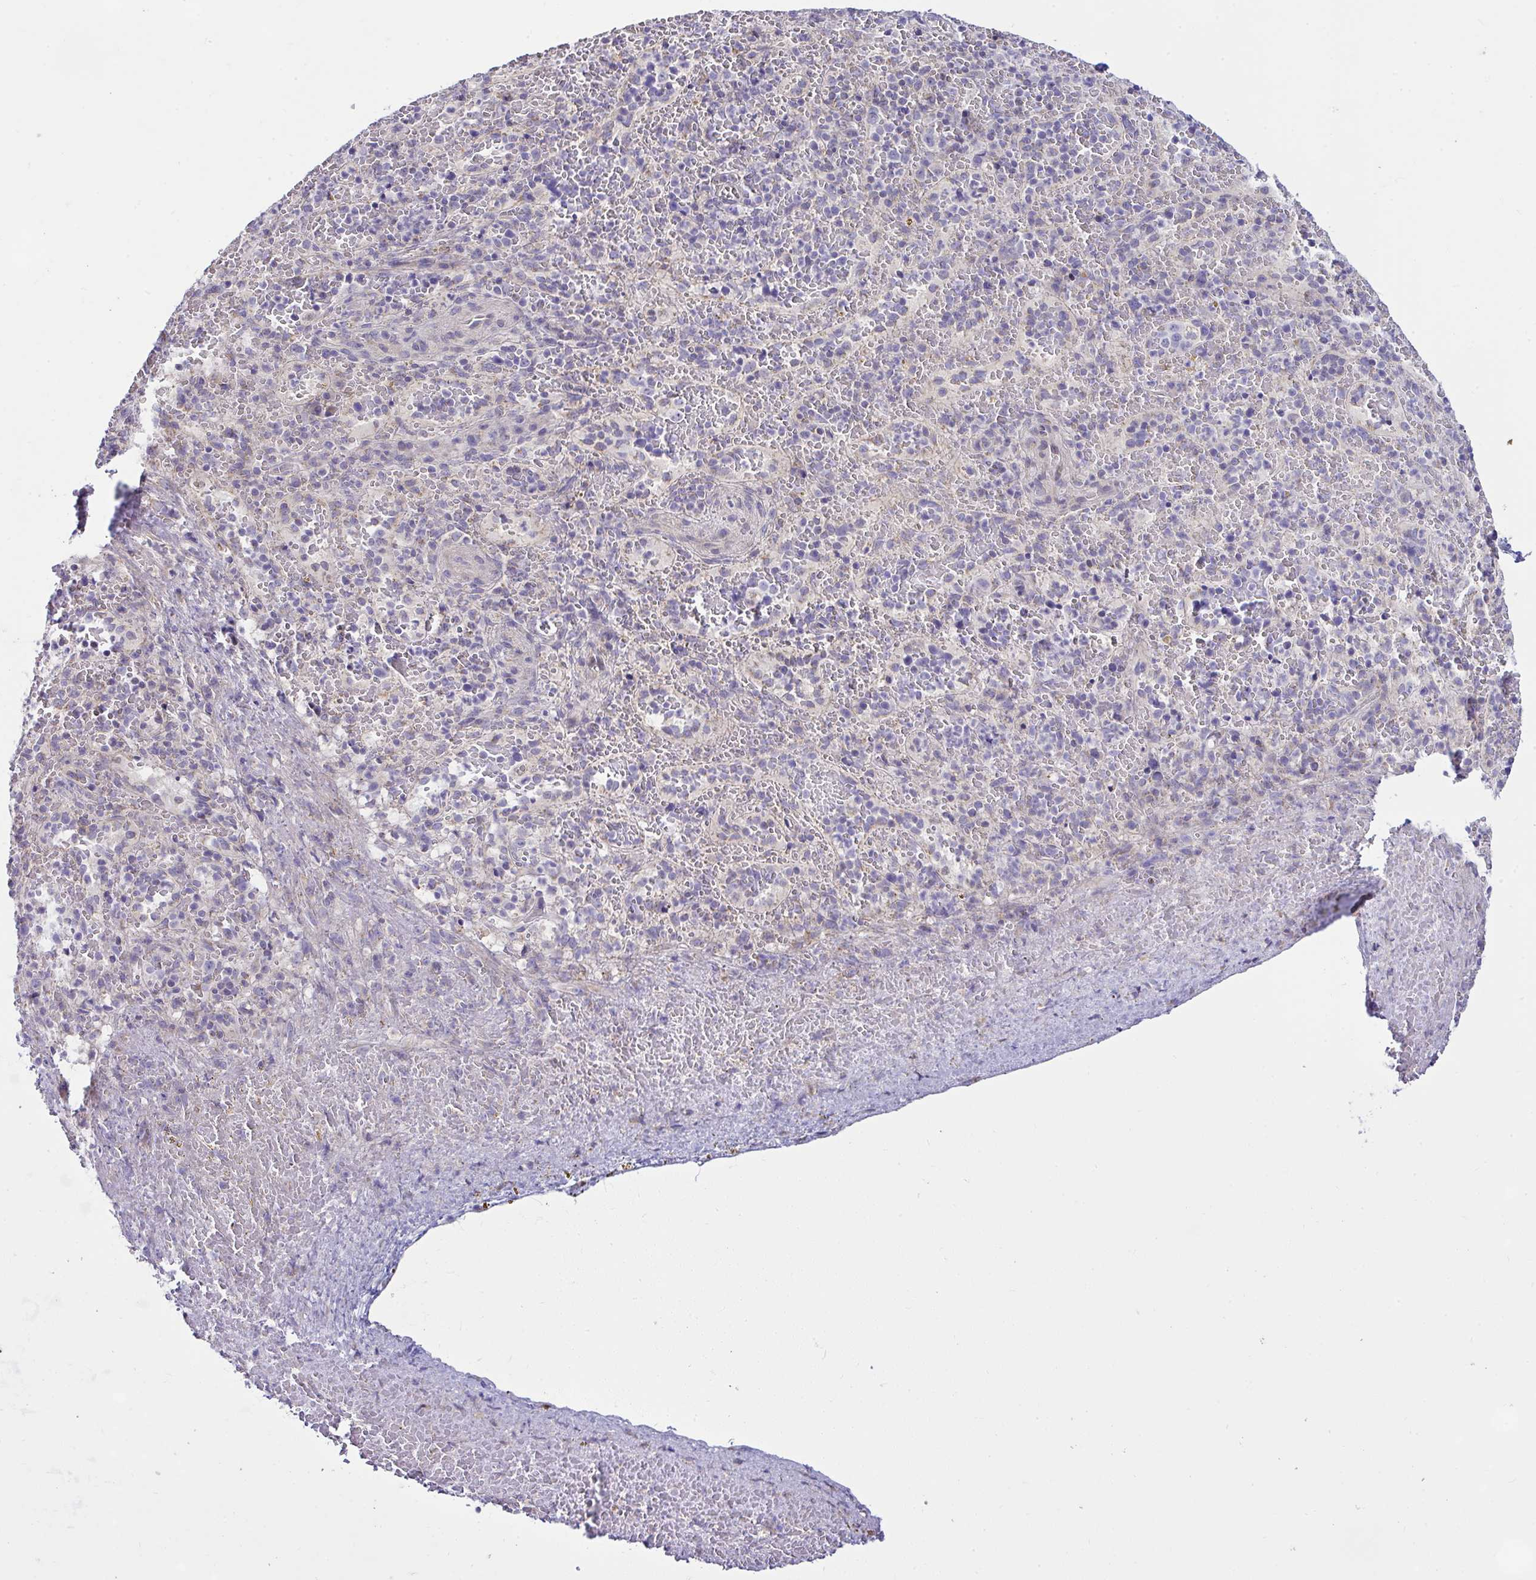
{"staining": {"intensity": "negative", "quantity": "none", "location": "none"}, "tissue": "spleen", "cell_type": "Cells in red pulp", "image_type": "normal", "snomed": [{"axis": "morphology", "description": "Normal tissue, NOS"}, {"axis": "topography", "description": "Spleen"}], "caption": "Spleen stained for a protein using immunohistochemistry shows no expression cells in red pulp.", "gene": "CEP63", "patient": {"sex": "female", "age": 50}}